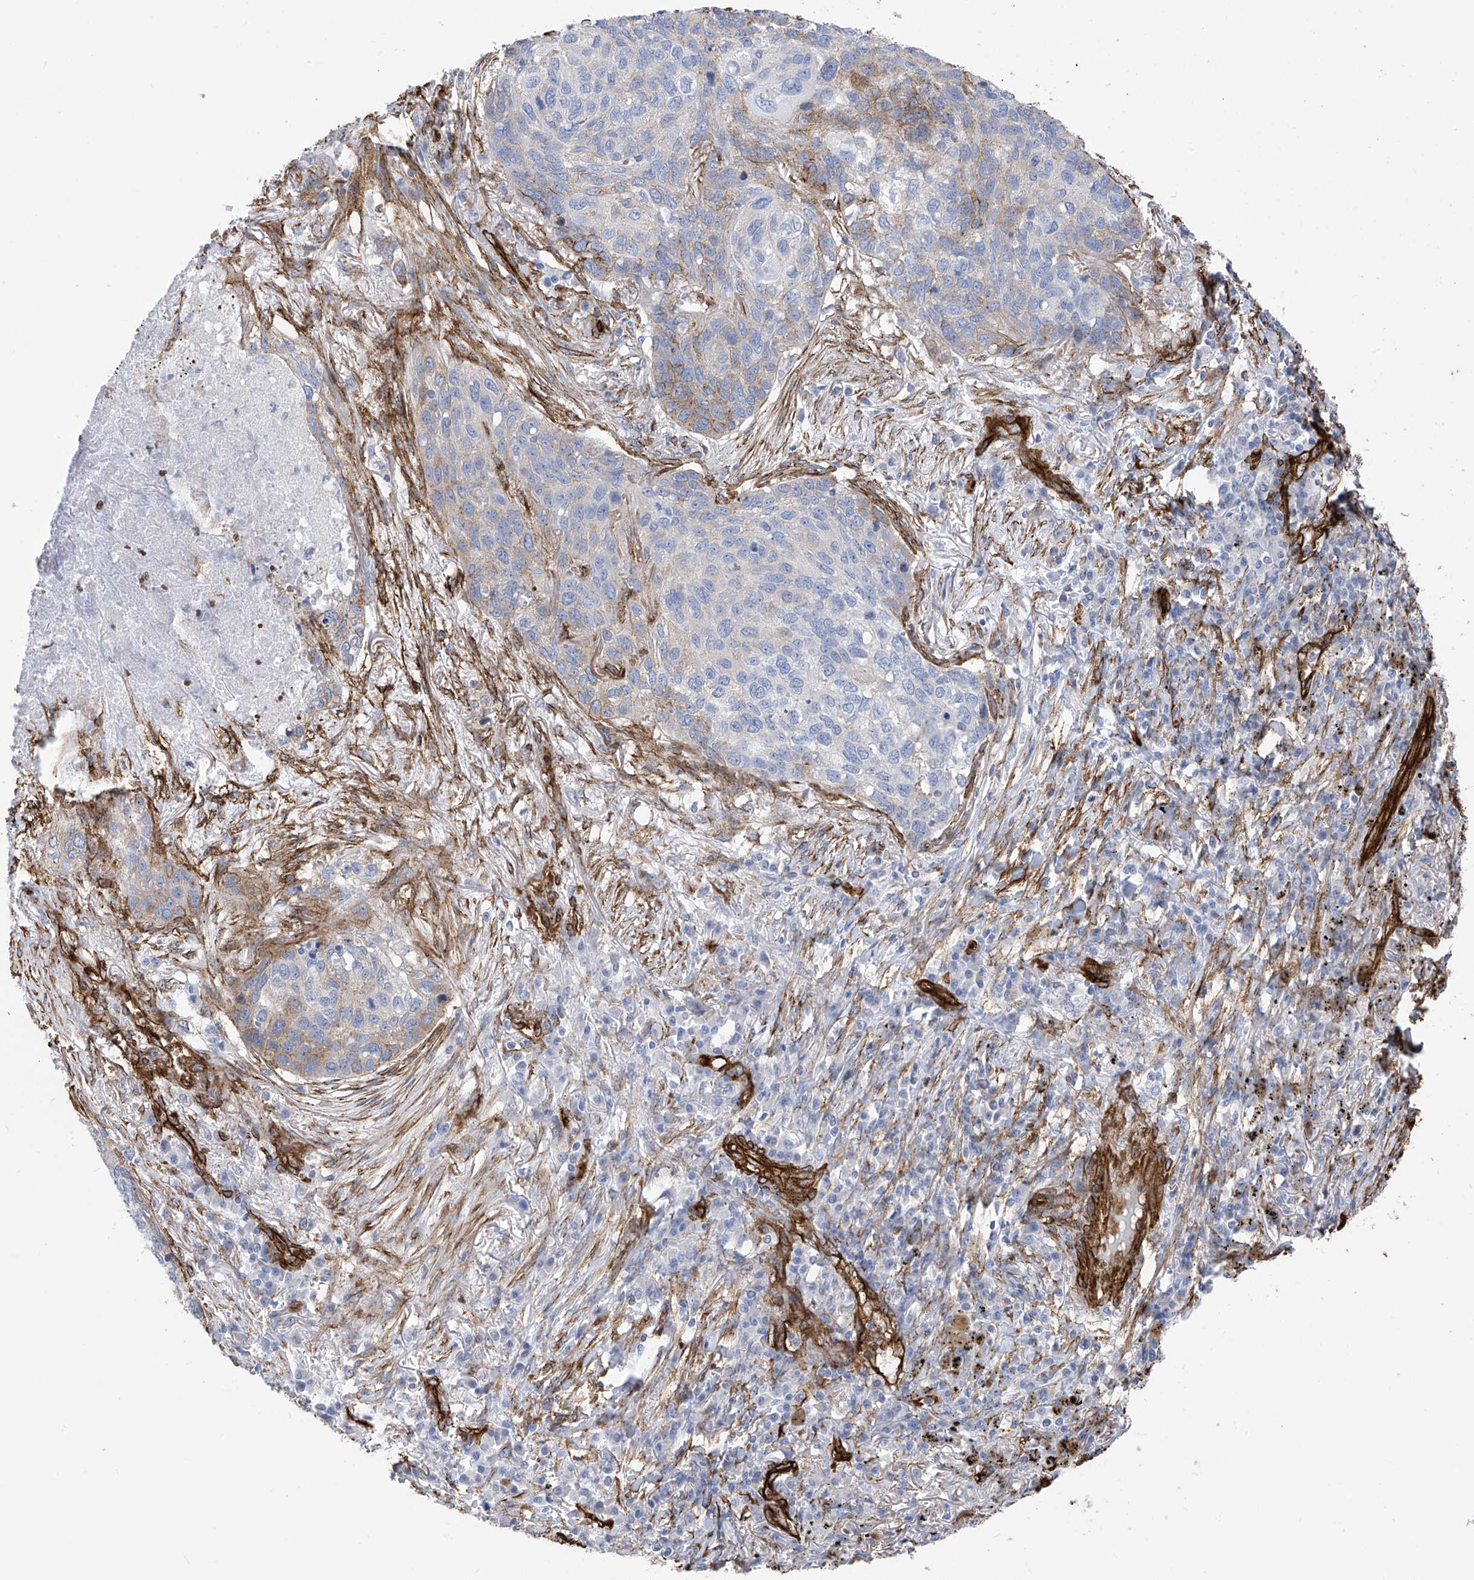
{"staining": {"intensity": "moderate", "quantity": "<25%", "location": "cytoplasmic/membranous"}, "tissue": "lung cancer", "cell_type": "Tumor cells", "image_type": "cancer", "snomed": [{"axis": "morphology", "description": "Squamous cell carcinoma, NOS"}, {"axis": "topography", "description": "Lung"}], "caption": "Protein analysis of lung squamous cell carcinoma tissue displays moderate cytoplasmic/membranous positivity in about <25% of tumor cells.", "gene": "UBTD1", "patient": {"sex": "female", "age": 63}}